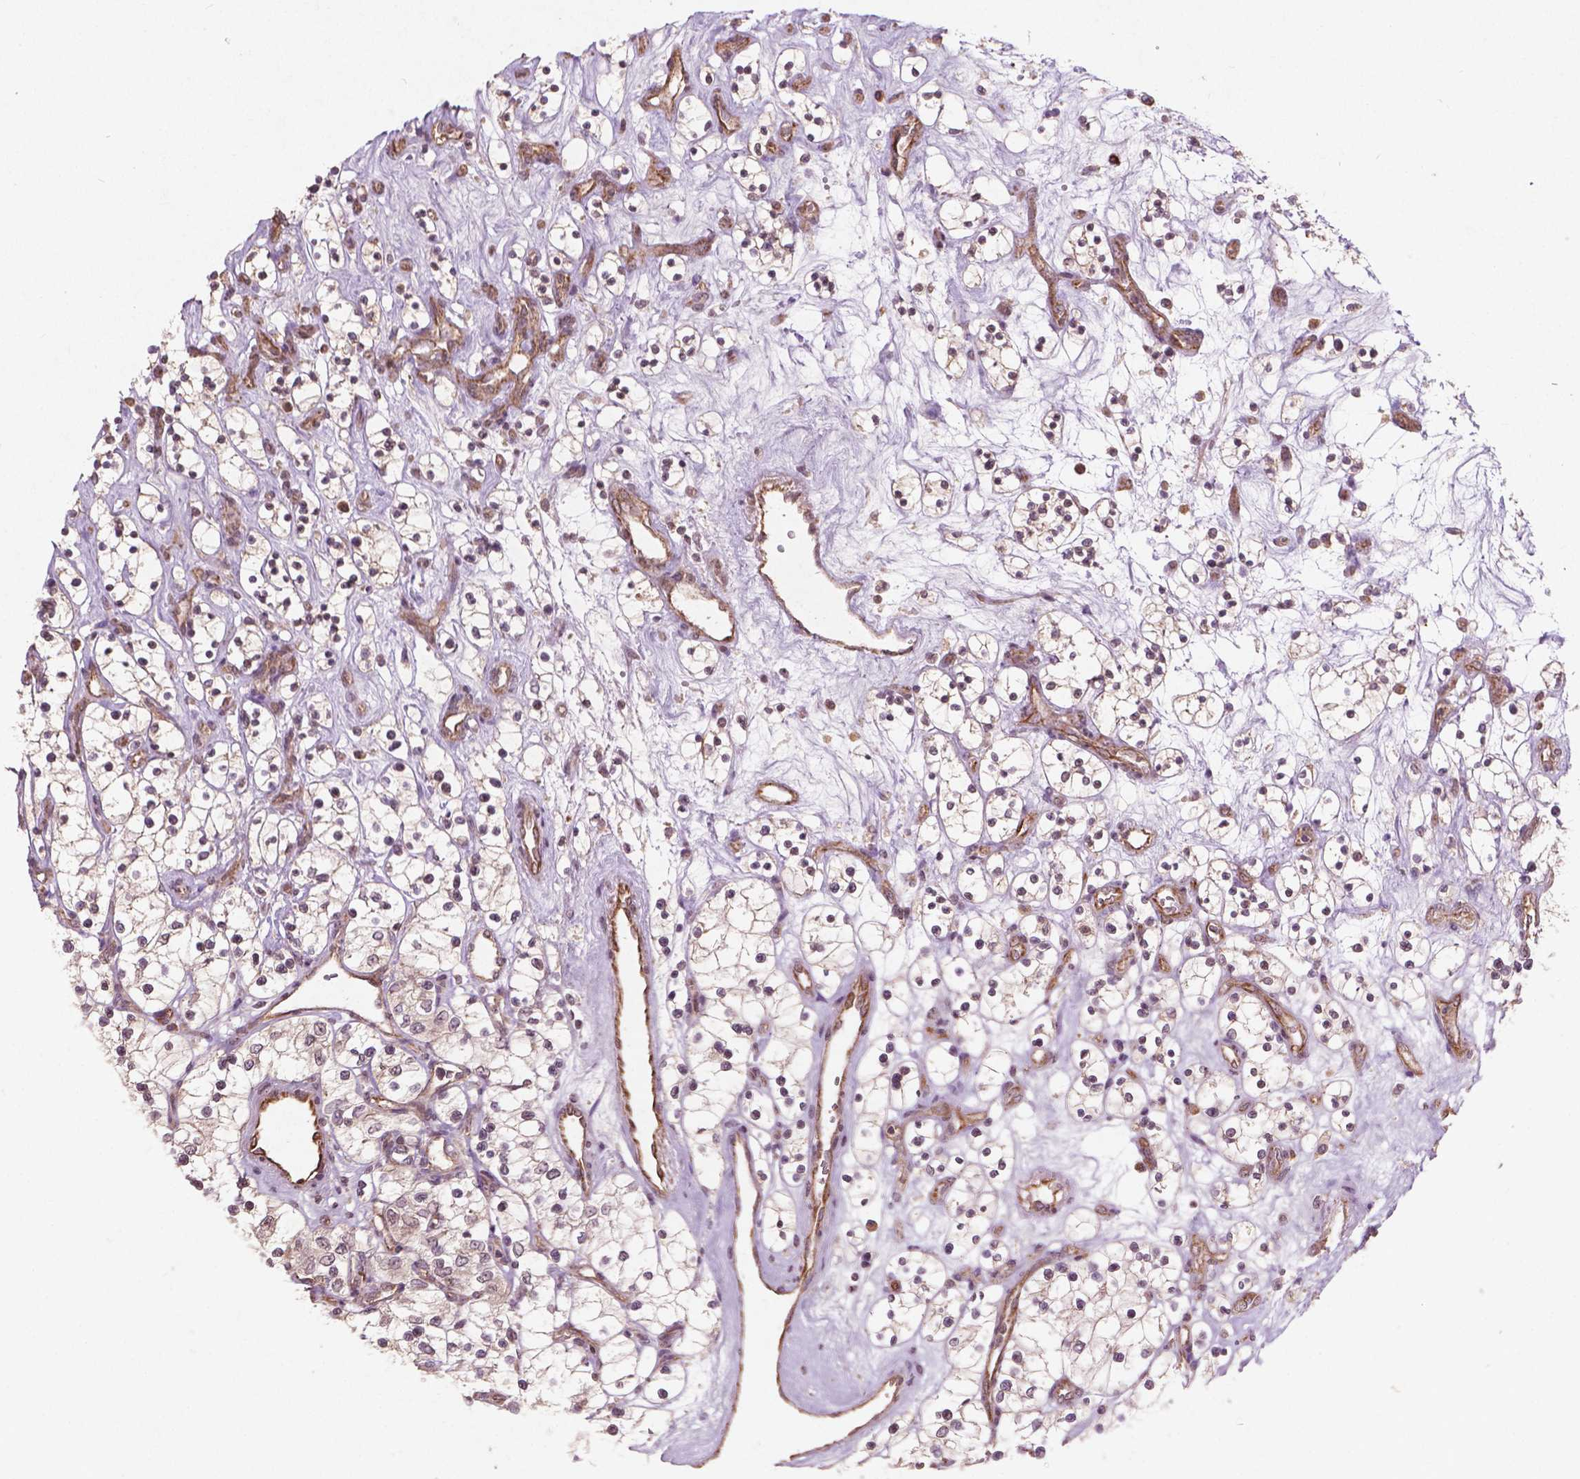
{"staining": {"intensity": "negative", "quantity": "none", "location": "none"}, "tissue": "renal cancer", "cell_type": "Tumor cells", "image_type": "cancer", "snomed": [{"axis": "morphology", "description": "Adenocarcinoma, NOS"}, {"axis": "topography", "description": "Kidney"}], "caption": "This is an IHC micrograph of renal cancer. There is no expression in tumor cells.", "gene": "SMAD2", "patient": {"sex": "female", "age": 69}}